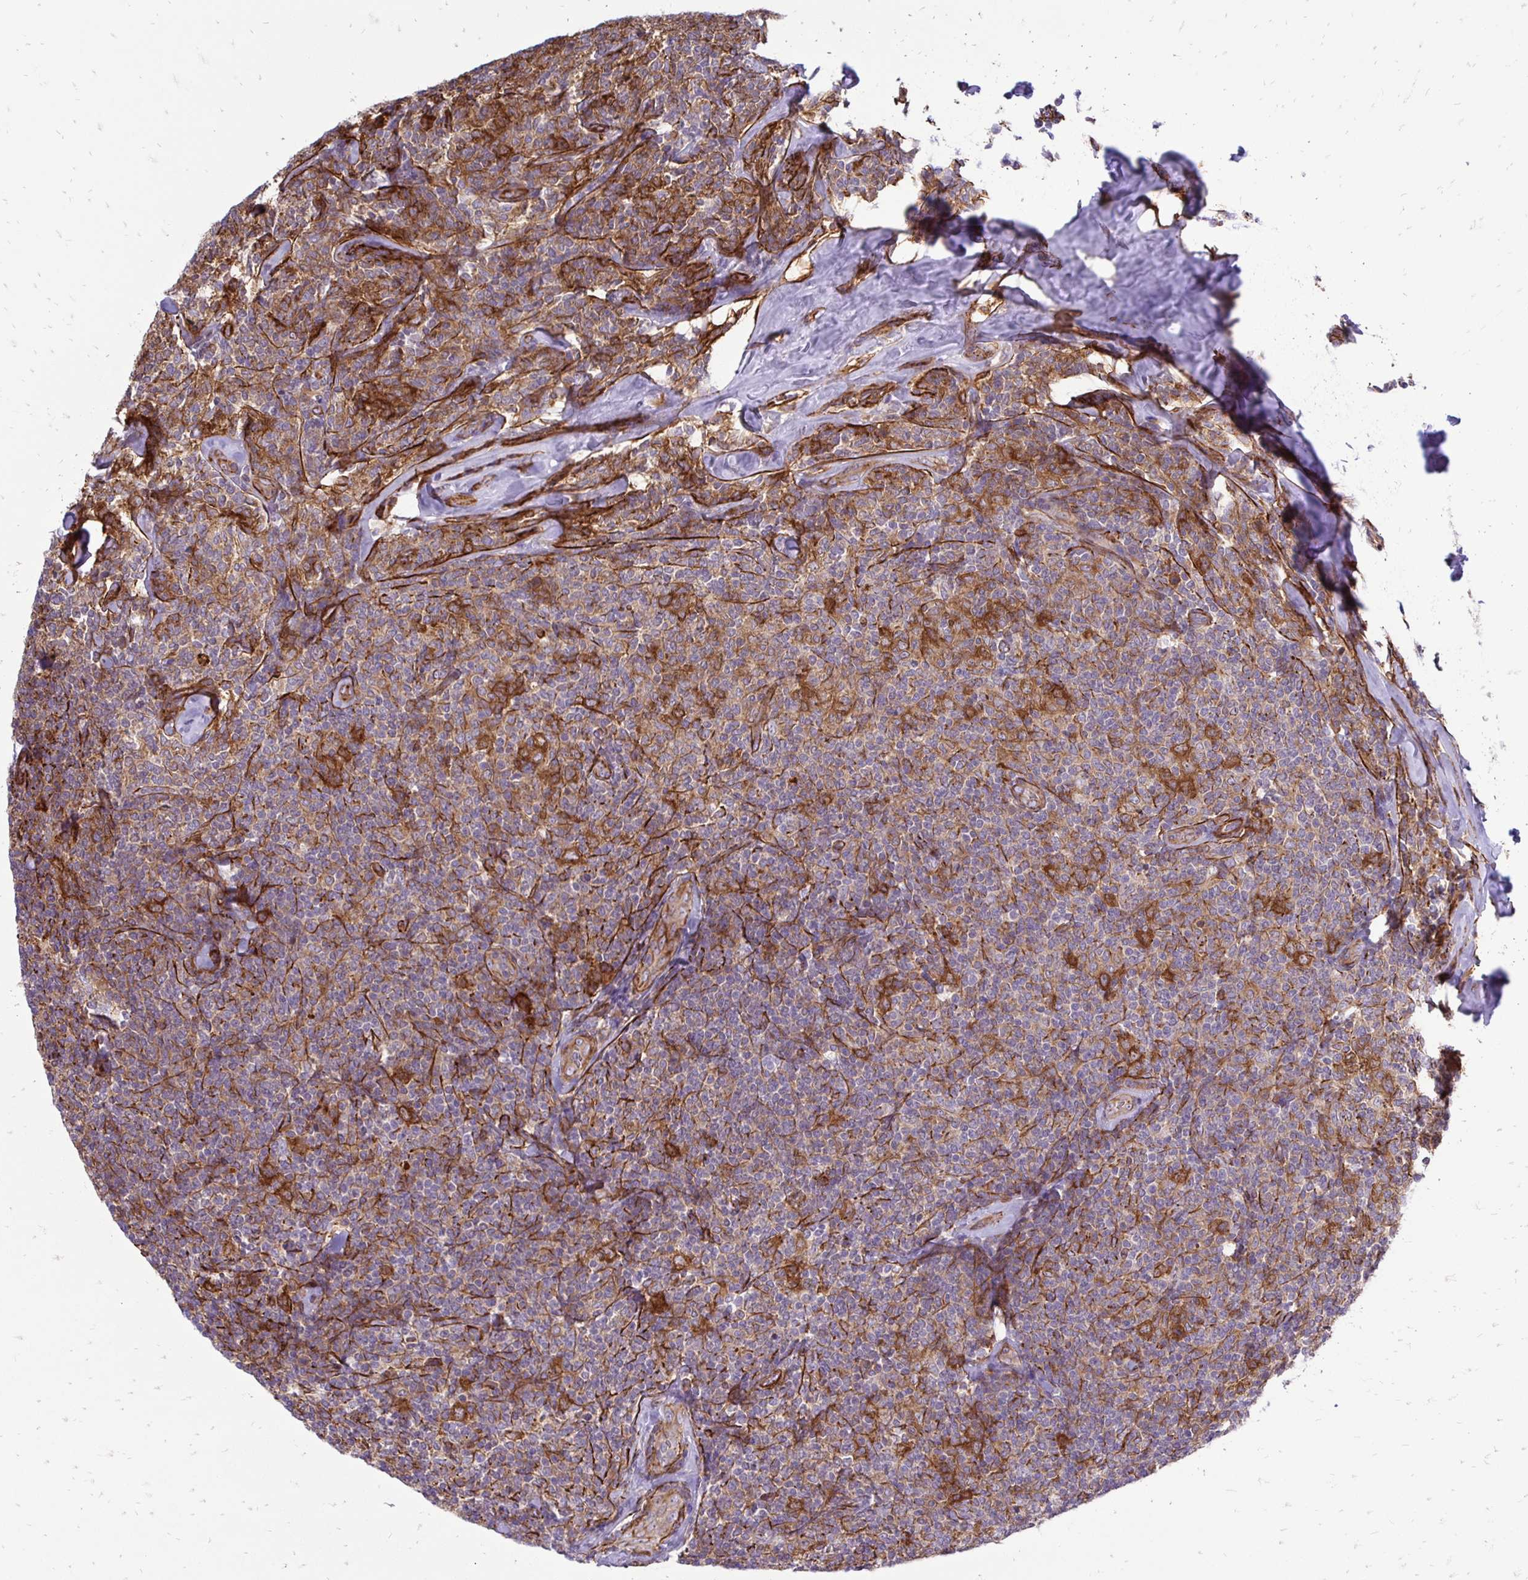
{"staining": {"intensity": "moderate", "quantity": ">75%", "location": "cytoplasmic/membranous"}, "tissue": "lymphoma", "cell_type": "Tumor cells", "image_type": "cancer", "snomed": [{"axis": "morphology", "description": "Malignant lymphoma, non-Hodgkin's type, Low grade"}, {"axis": "topography", "description": "Lymph node"}], "caption": "Low-grade malignant lymphoma, non-Hodgkin's type tissue displays moderate cytoplasmic/membranous positivity in approximately >75% of tumor cells", "gene": "CTPS1", "patient": {"sex": "female", "age": 56}}